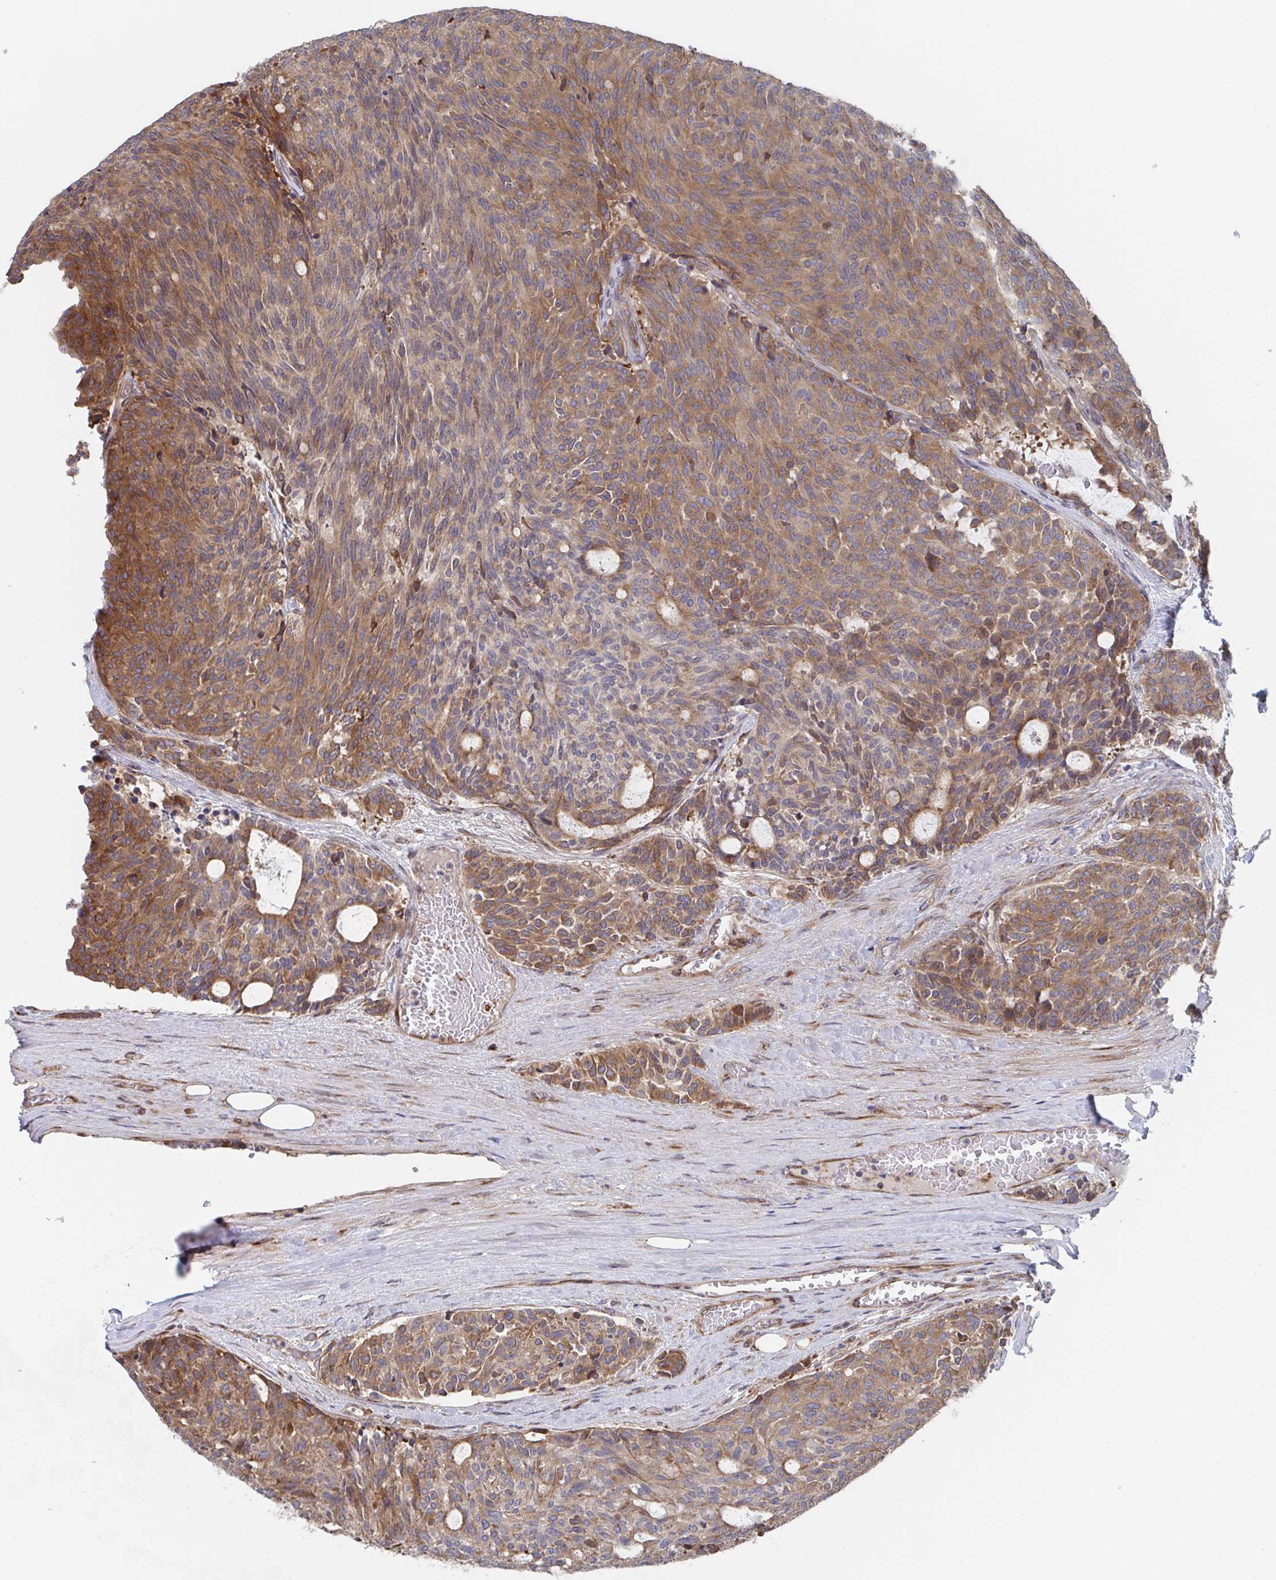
{"staining": {"intensity": "moderate", "quantity": ">75%", "location": "cytoplasmic/membranous"}, "tissue": "carcinoid", "cell_type": "Tumor cells", "image_type": "cancer", "snomed": [{"axis": "morphology", "description": "Carcinoid, malignant, NOS"}, {"axis": "topography", "description": "Pancreas"}], "caption": "This micrograph displays immunohistochemistry staining of human malignant carcinoid, with medium moderate cytoplasmic/membranous staining in about >75% of tumor cells.", "gene": "FJX1", "patient": {"sex": "female", "age": 54}}